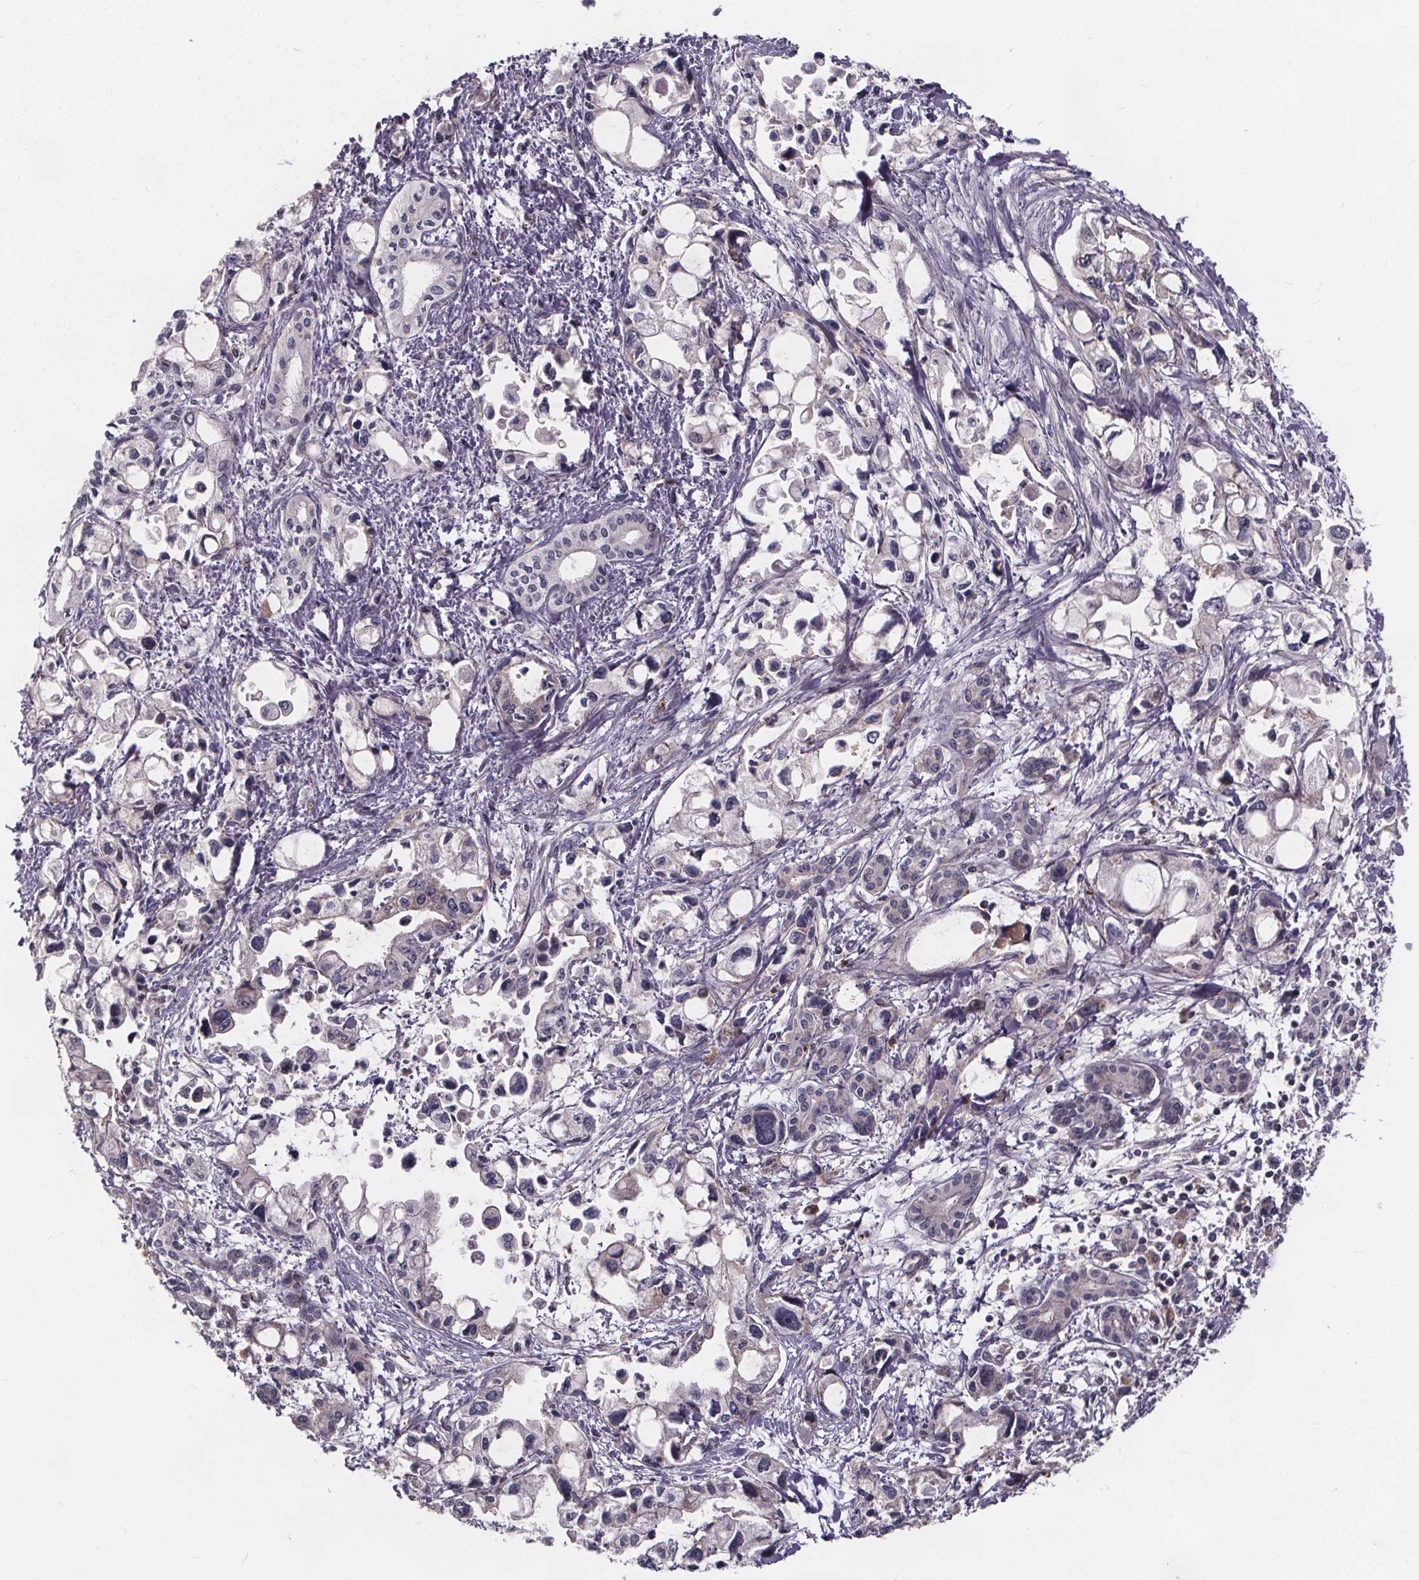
{"staining": {"intensity": "negative", "quantity": "none", "location": "none"}, "tissue": "pancreatic cancer", "cell_type": "Tumor cells", "image_type": "cancer", "snomed": [{"axis": "morphology", "description": "Adenocarcinoma, NOS"}, {"axis": "topography", "description": "Pancreas"}], "caption": "The IHC photomicrograph has no significant positivity in tumor cells of pancreatic adenocarcinoma tissue.", "gene": "YME1L1", "patient": {"sex": "female", "age": 61}}